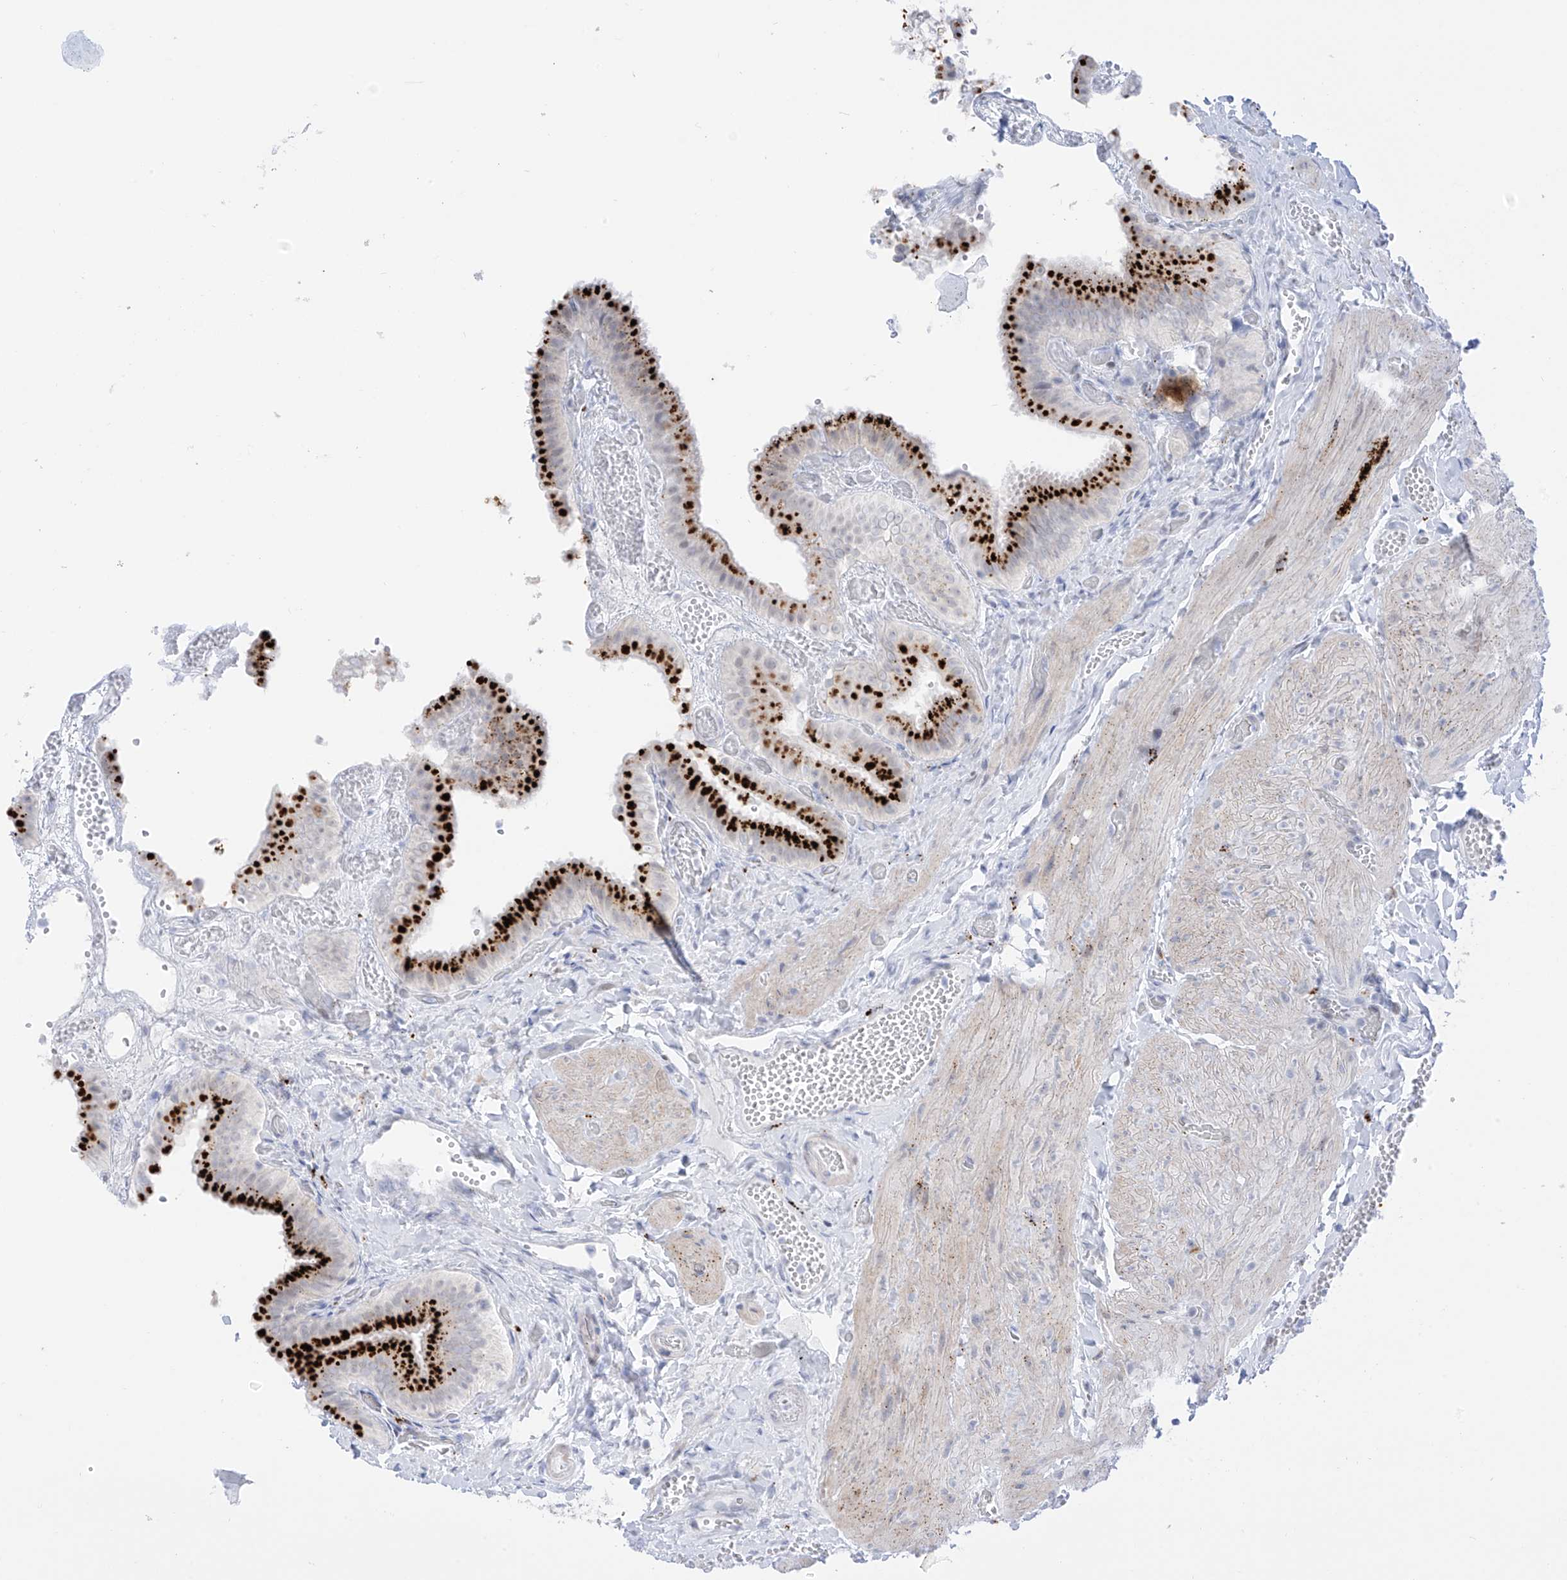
{"staining": {"intensity": "strong", "quantity": ">75%", "location": "cytoplasmic/membranous"}, "tissue": "gallbladder", "cell_type": "Glandular cells", "image_type": "normal", "snomed": [{"axis": "morphology", "description": "Normal tissue, NOS"}, {"axis": "topography", "description": "Gallbladder"}], "caption": "Protein analysis of benign gallbladder exhibits strong cytoplasmic/membranous positivity in approximately >75% of glandular cells.", "gene": "PSPH", "patient": {"sex": "female", "age": 64}}